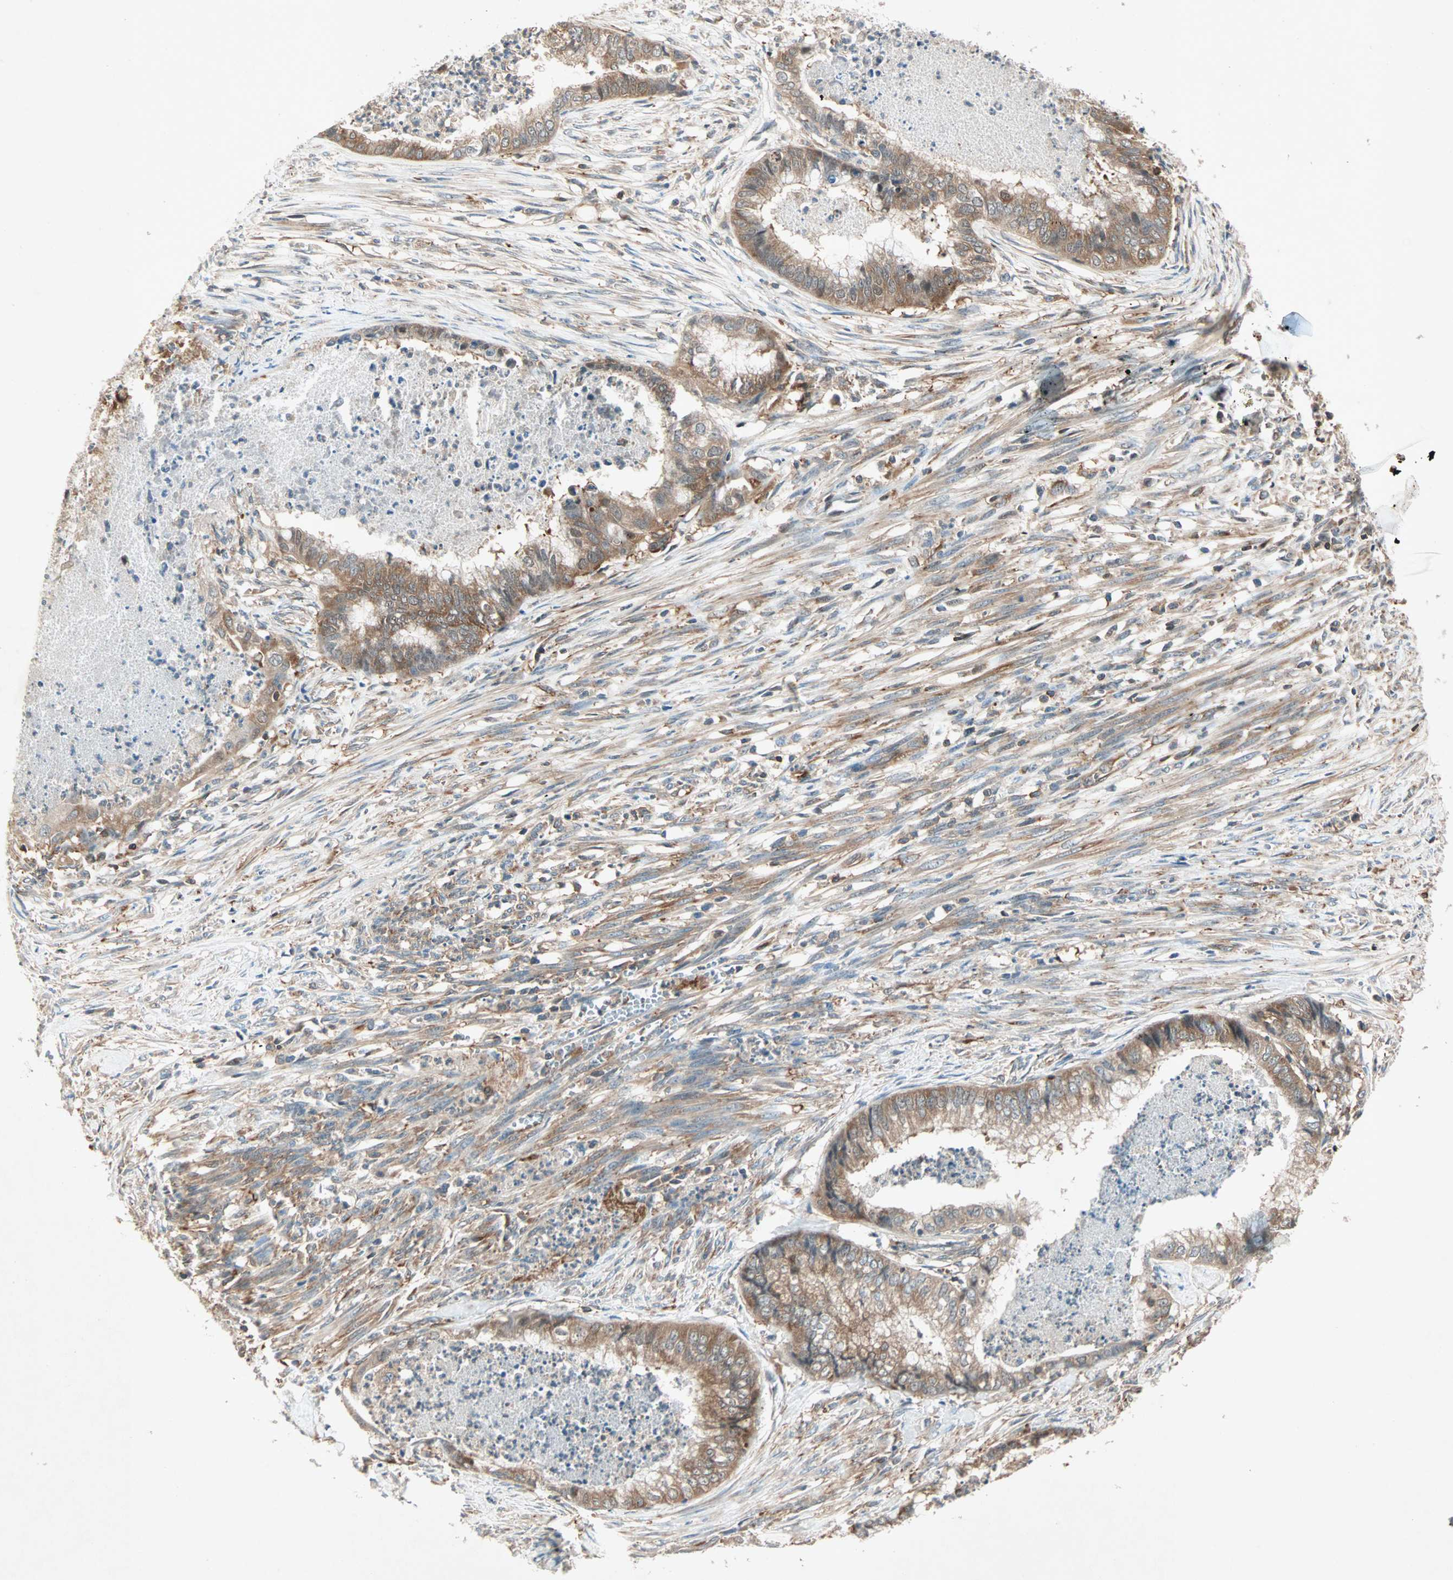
{"staining": {"intensity": "strong", "quantity": ">75%", "location": "cytoplasmic/membranous"}, "tissue": "endometrial cancer", "cell_type": "Tumor cells", "image_type": "cancer", "snomed": [{"axis": "morphology", "description": "Necrosis, NOS"}, {"axis": "morphology", "description": "Adenocarcinoma, NOS"}, {"axis": "topography", "description": "Endometrium"}], "caption": "Protein expression analysis of human endometrial adenocarcinoma reveals strong cytoplasmic/membranous positivity in about >75% of tumor cells.", "gene": "TEC", "patient": {"sex": "female", "age": 79}}